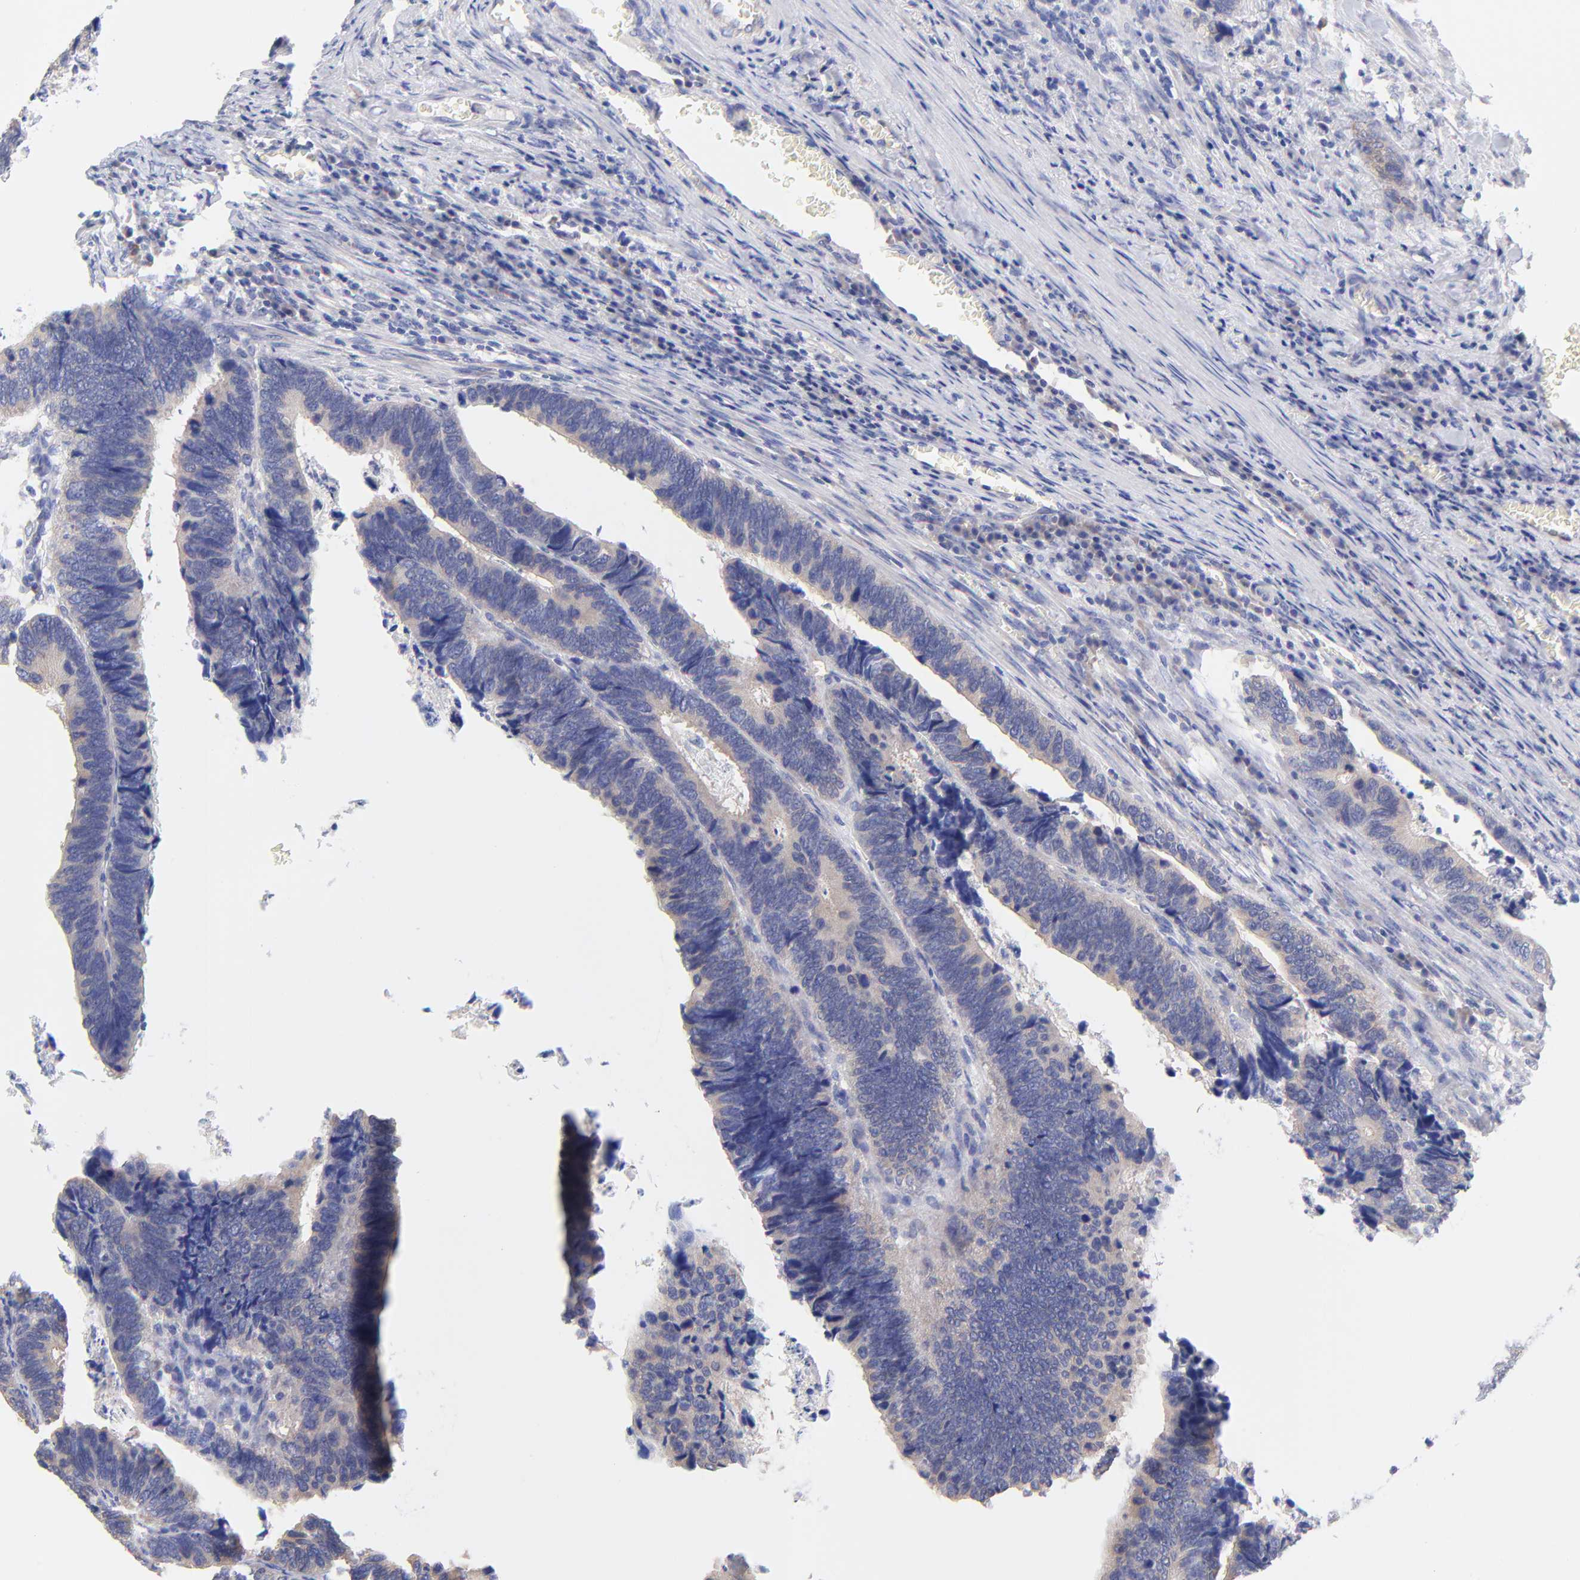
{"staining": {"intensity": "weak", "quantity": ">75%", "location": "cytoplasmic/membranous"}, "tissue": "colorectal cancer", "cell_type": "Tumor cells", "image_type": "cancer", "snomed": [{"axis": "morphology", "description": "Adenocarcinoma, NOS"}, {"axis": "topography", "description": "Colon"}], "caption": "Human adenocarcinoma (colorectal) stained for a protein (brown) demonstrates weak cytoplasmic/membranous positive staining in about >75% of tumor cells.", "gene": "TNFRSF13C", "patient": {"sex": "male", "age": 72}}